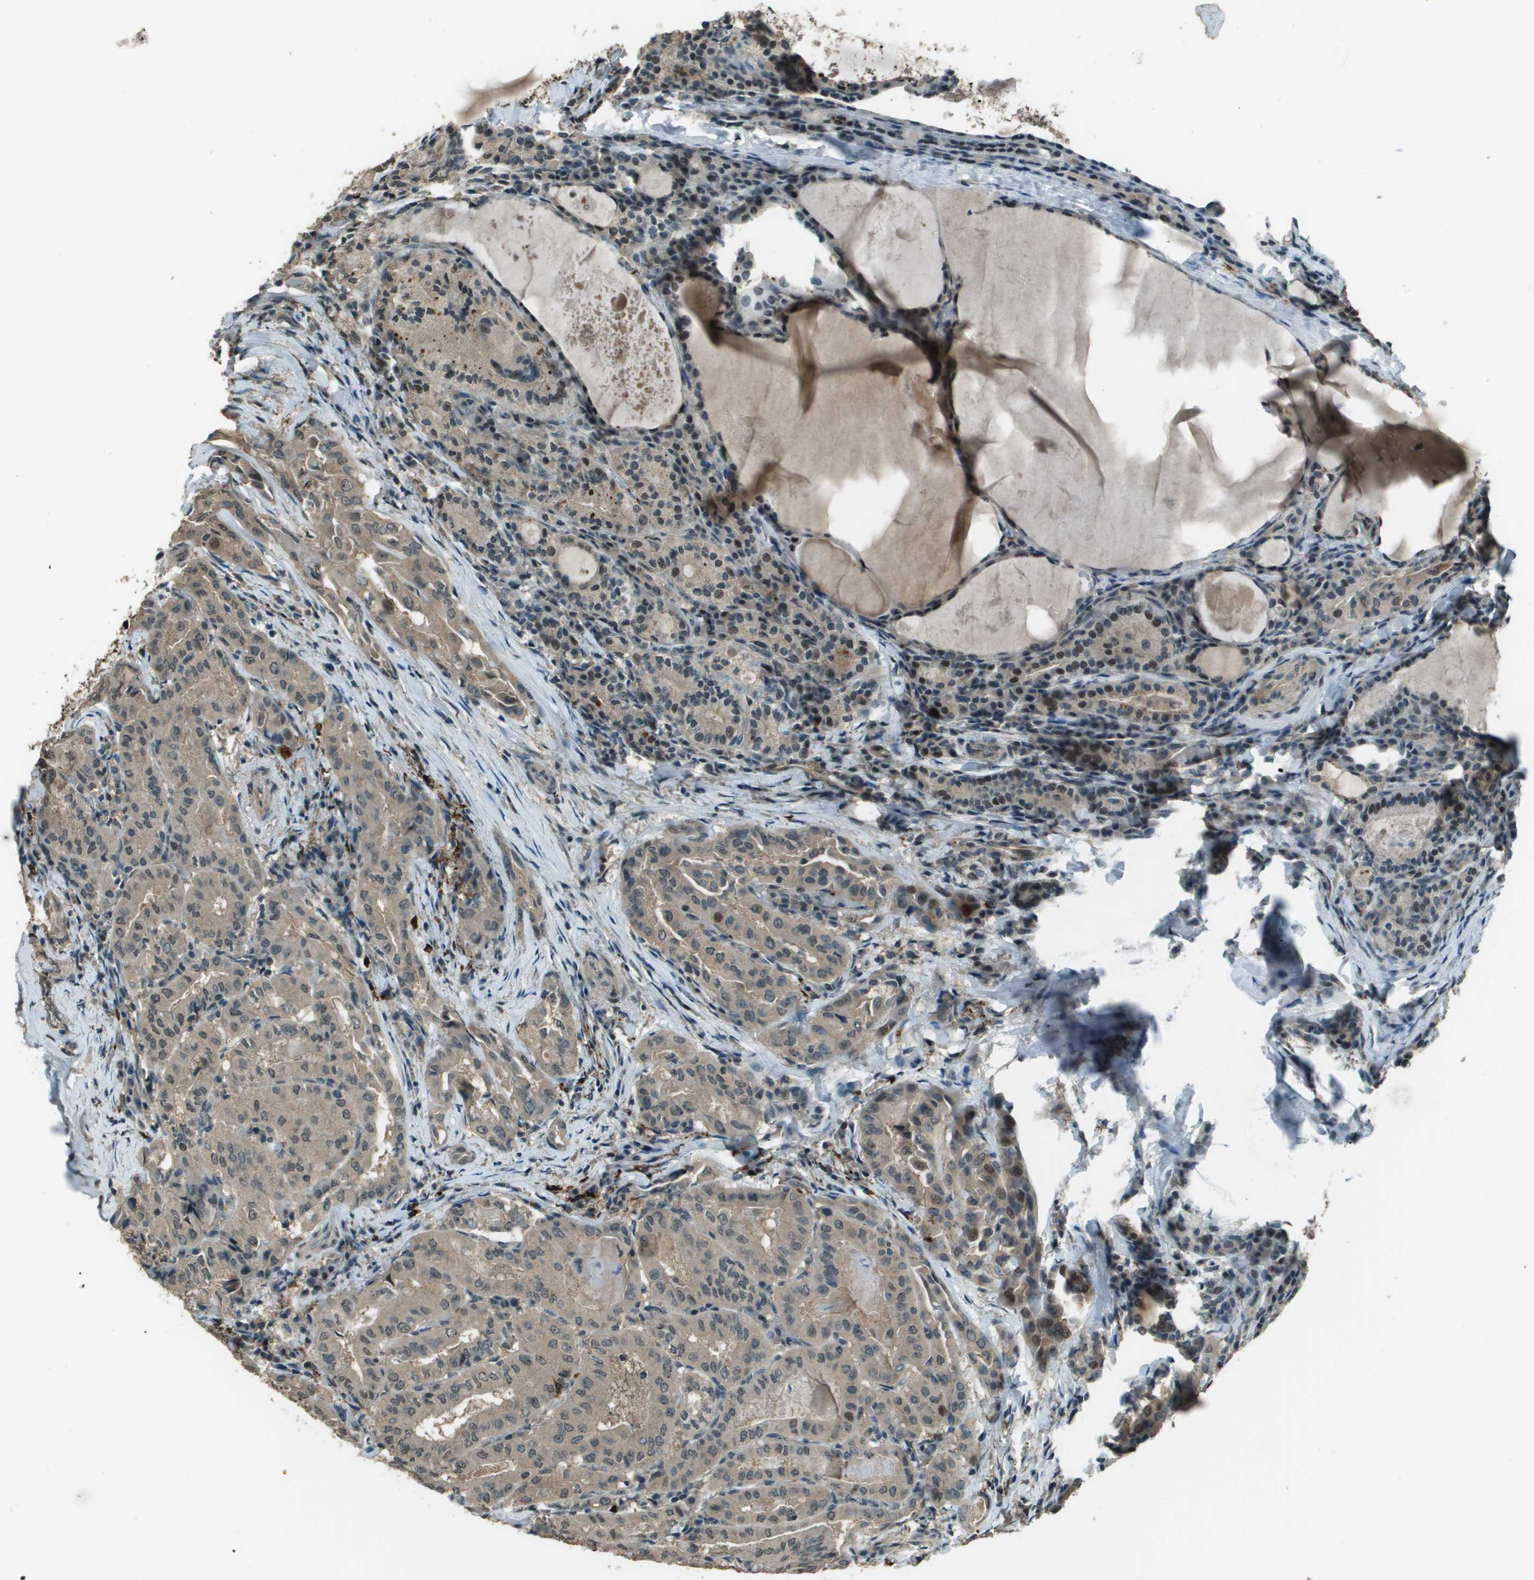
{"staining": {"intensity": "moderate", "quantity": ">75%", "location": "cytoplasmic/membranous"}, "tissue": "thyroid cancer", "cell_type": "Tumor cells", "image_type": "cancer", "snomed": [{"axis": "morphology", "description": "Papillary adenocarcinoma, NOS"}, {"axis": "topography", "description": "Thyroid gland"}], "caption": "Tumor cells show medium levels of moderate cytoplasmic/membranous staining in about >75% of cells in thyroid cancer.", "gene": "SDC3", "patient": {"sex": "female", "age": 42}}